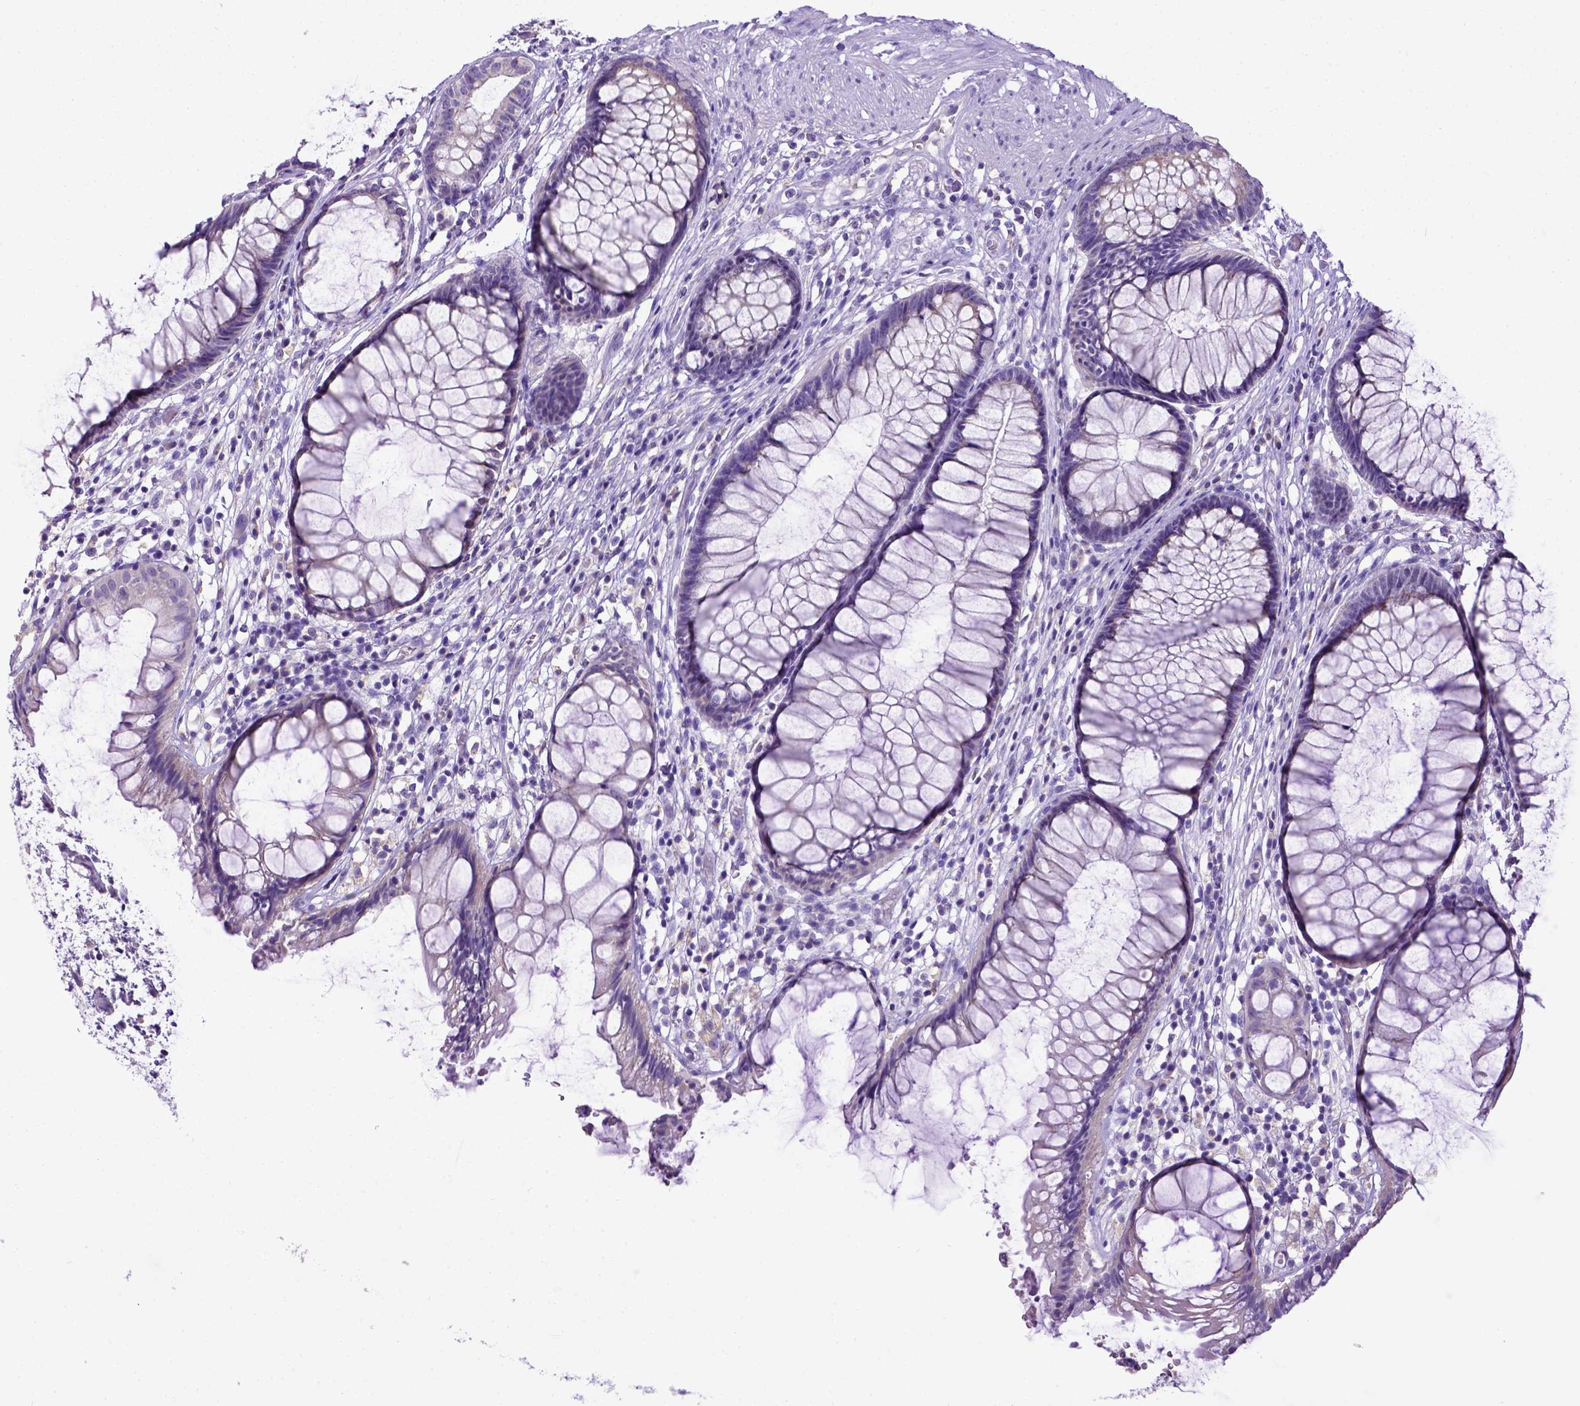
{"staining": {"intensity": "negative", "quantity": "none", "location": "none"}, "tissue": "rectum", "cell_type": "Glandular cells", "image_type": "normal", "snomed": [{"axis": "morphology", "description": "Normal tissue, NOS"}, {"axis": "topography", "description": "Smooth muscle"}, {"axis": "topography", "description": "Rectum"}], "caption": "This histopathology image is of normal rectum stained with IHC to label a protein in brown with the nuclei are counter-stained blue. There is no positivity in glandular cells. (Stains: DAB (3,3'-diaminobenzidine) immunohistochemistry (IHC) with hematoxylin counter stain, Microscopy: brightfield microscopy at high magnification).", "gene": "SPEF1", "patient": {"sex": "male", "age": 53}}